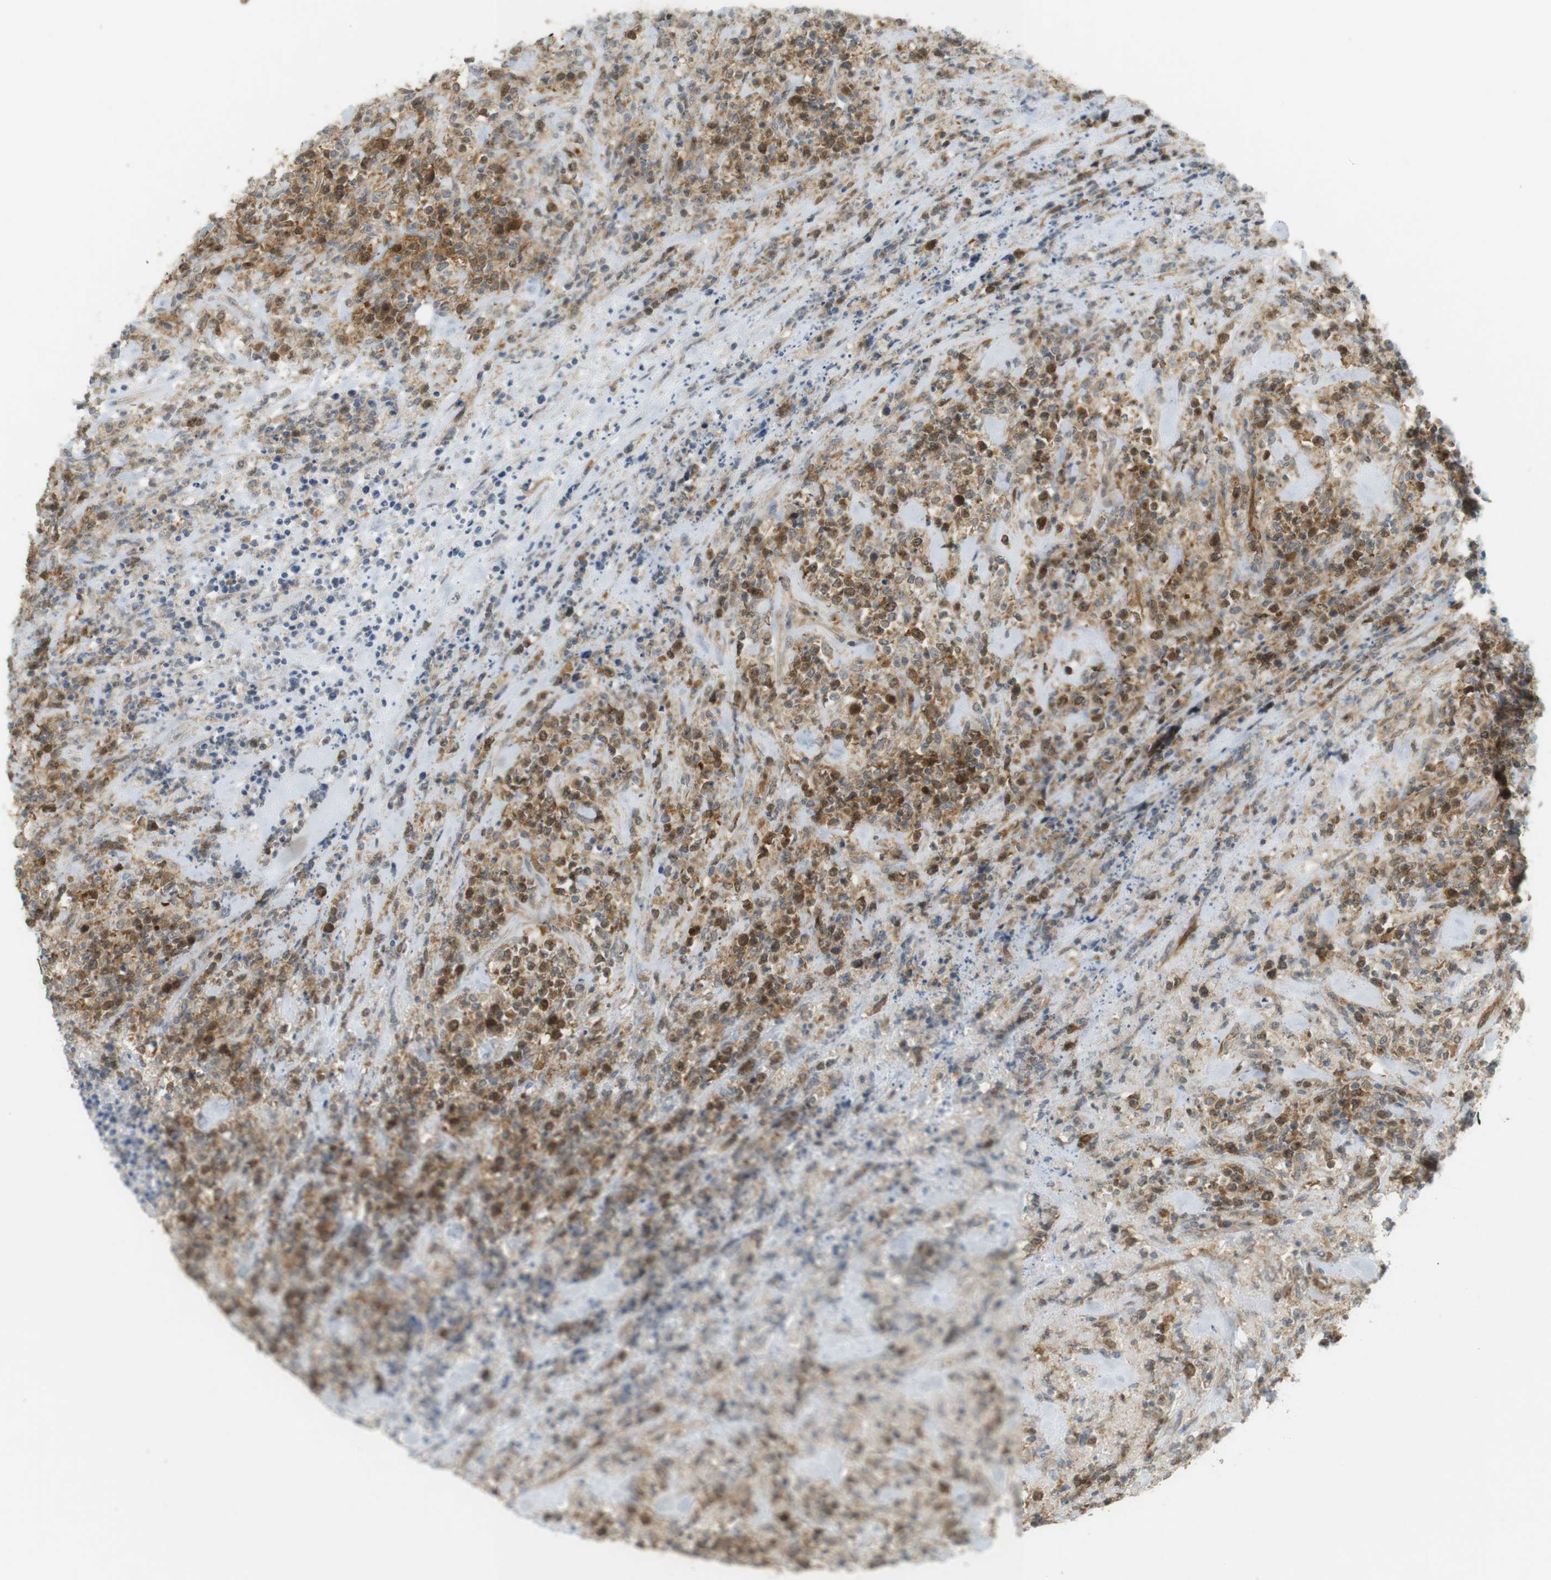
{"staining": {"intensity": "moderate", "quantity": "<25%", "location": "cytoplasmic/membranous"}, "tissue": "lymphoma", "cell_type": "Tumor cells", "image_type": "cancer", "snomed": [{"axis": "morphology", "description": "Malignant lymphoma, non-Hodgkin's type, High grade"}, {"axis": "topography", "description": "Soft tissue"}], "caption": "Human malignant lymphoma, non-Hodgkin's type (high-grade) stained for a protein (brown) exhibits moderate cytoplasmic/membranous positive staining in about <25% of tumor cells.", "gene": "TTK", "patient": {"sex": "male", "age": 18}}